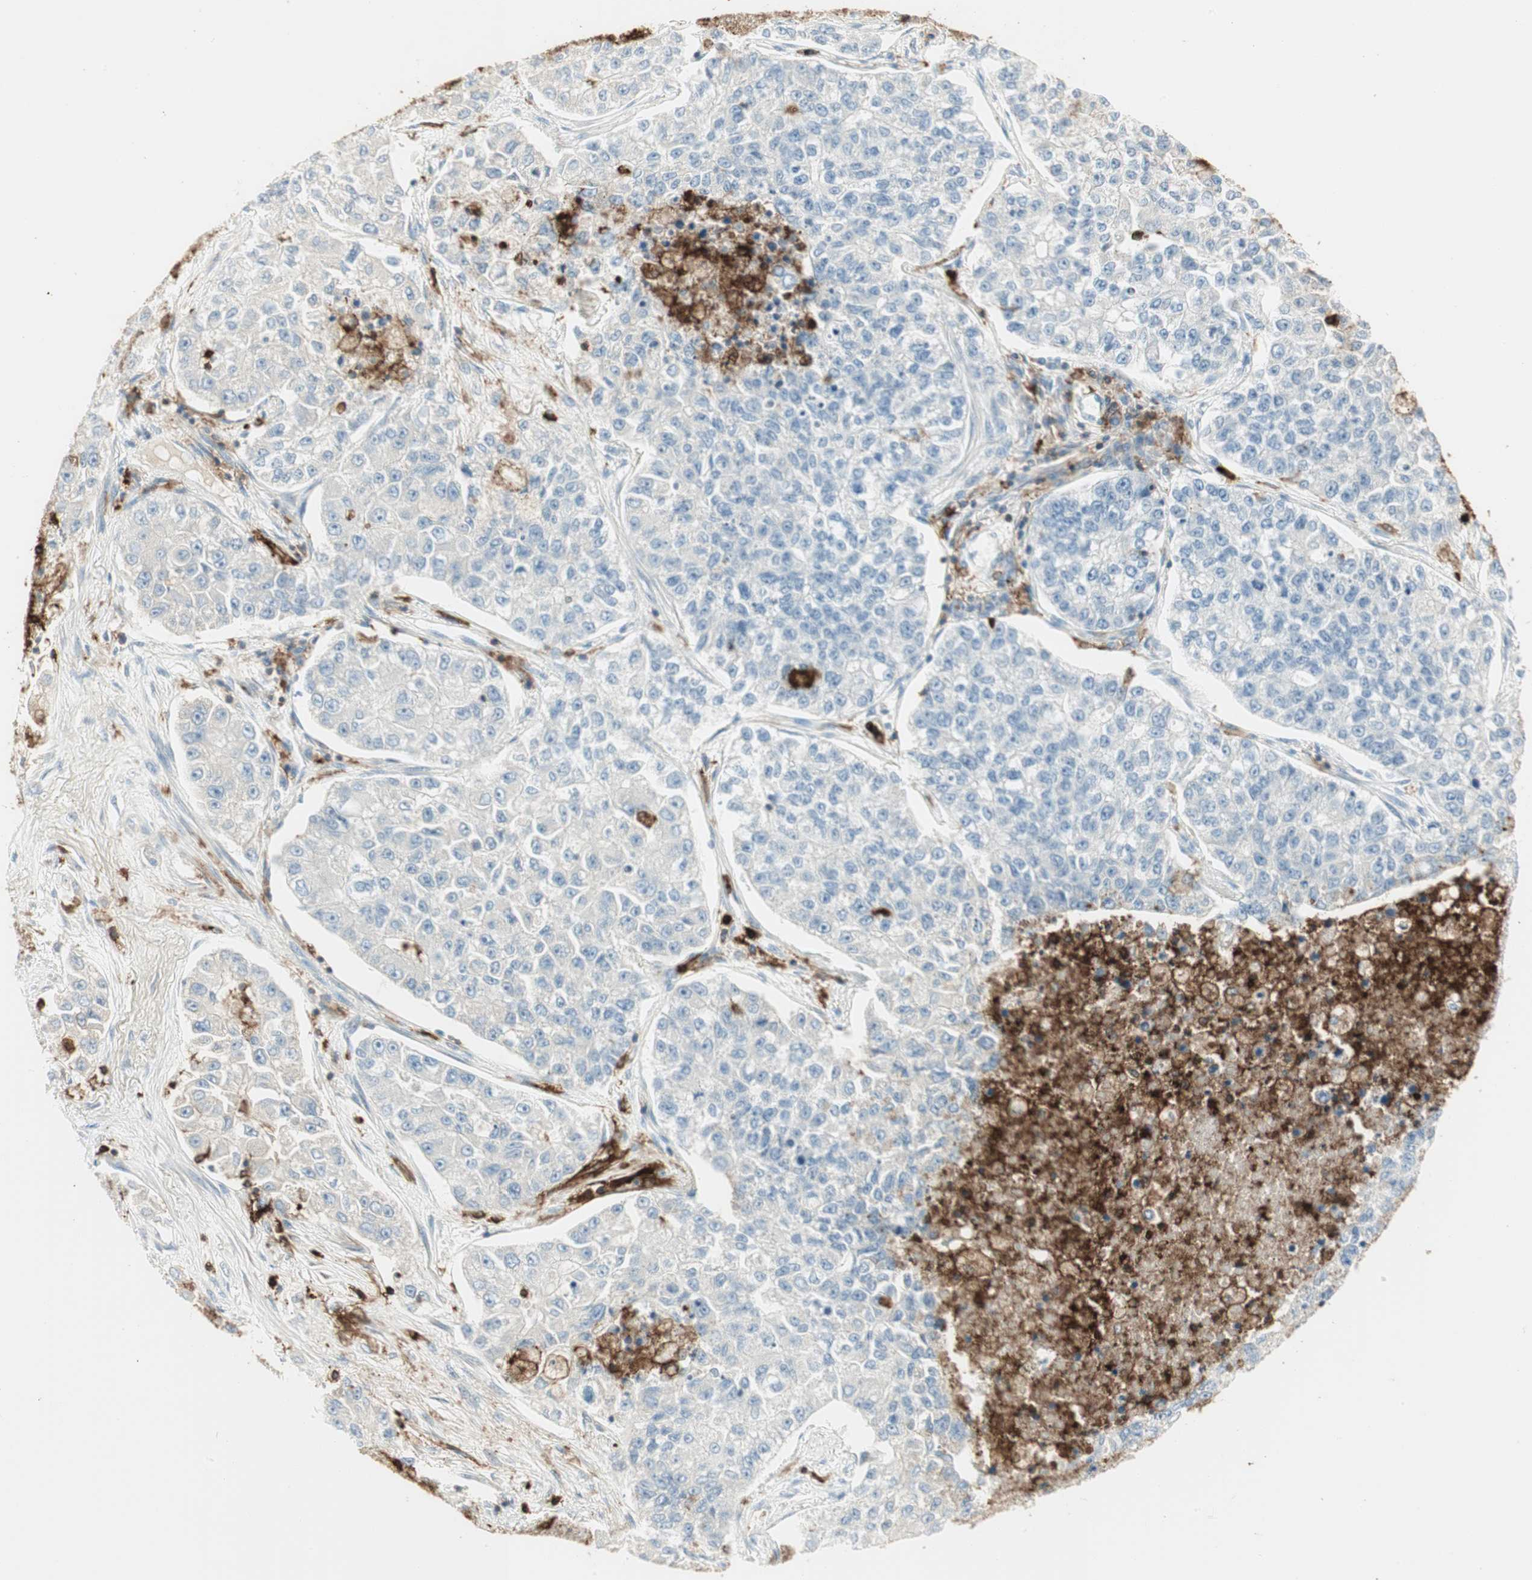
{"staining": {"intensity": "negative", "quantity": "none", "location": "none"}, "tissue": "lung cancer", "cell_type": "Tumor cells", "image_type": "cancer", "snomed": [{"axis": "morphology", "description": "Adenocarcinoma, NOS"}, {"axis": "topography", "description": "Lung"}], "caption": "Adenocarcinoma (lung) stained for a protein using IHC reveals no expression tumor cells.", "gene": "ITGB2", "patient": {"sex": "male", "age": 49}}